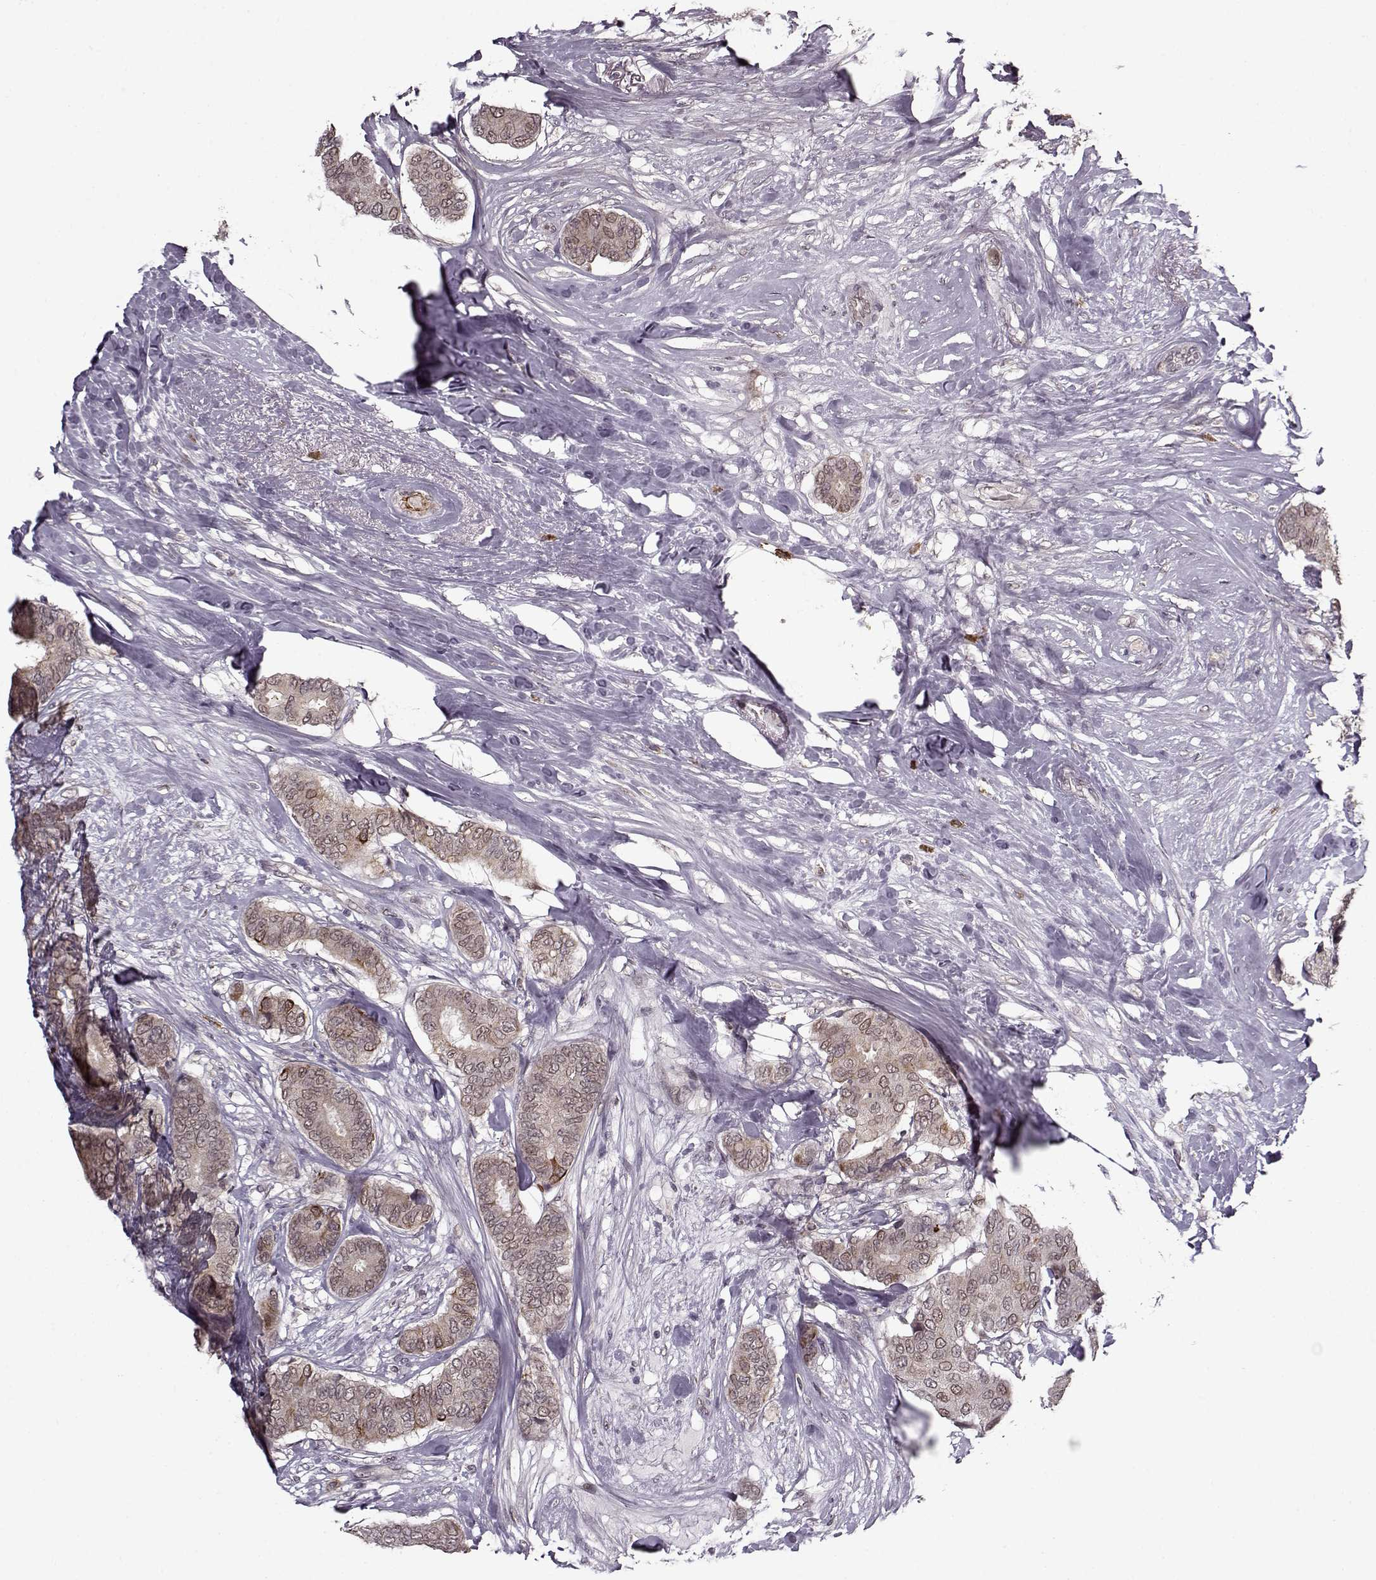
{"staining": {"intensity": "strong", "quantity": "<25%", "location": "cytoplasmic/membranous"}, "tissue": "breast cancer", "cell_type": "Tumor cells", "image_type": "cancer", "snomed": [{"axis": "morphology", "description": "Duct carcinoma"}, {"axis": "topography", "description": "Breast"}], "caption": "A photomicrograph showing strong cytoplasmic/membranous staining in about <25% of tumor cells in invasive ductal carcinoma (breast), as visualized by brown immunohistochemical staining.", "gene": "DENND4B", "patient": {"sex": "female", "age": 75}}